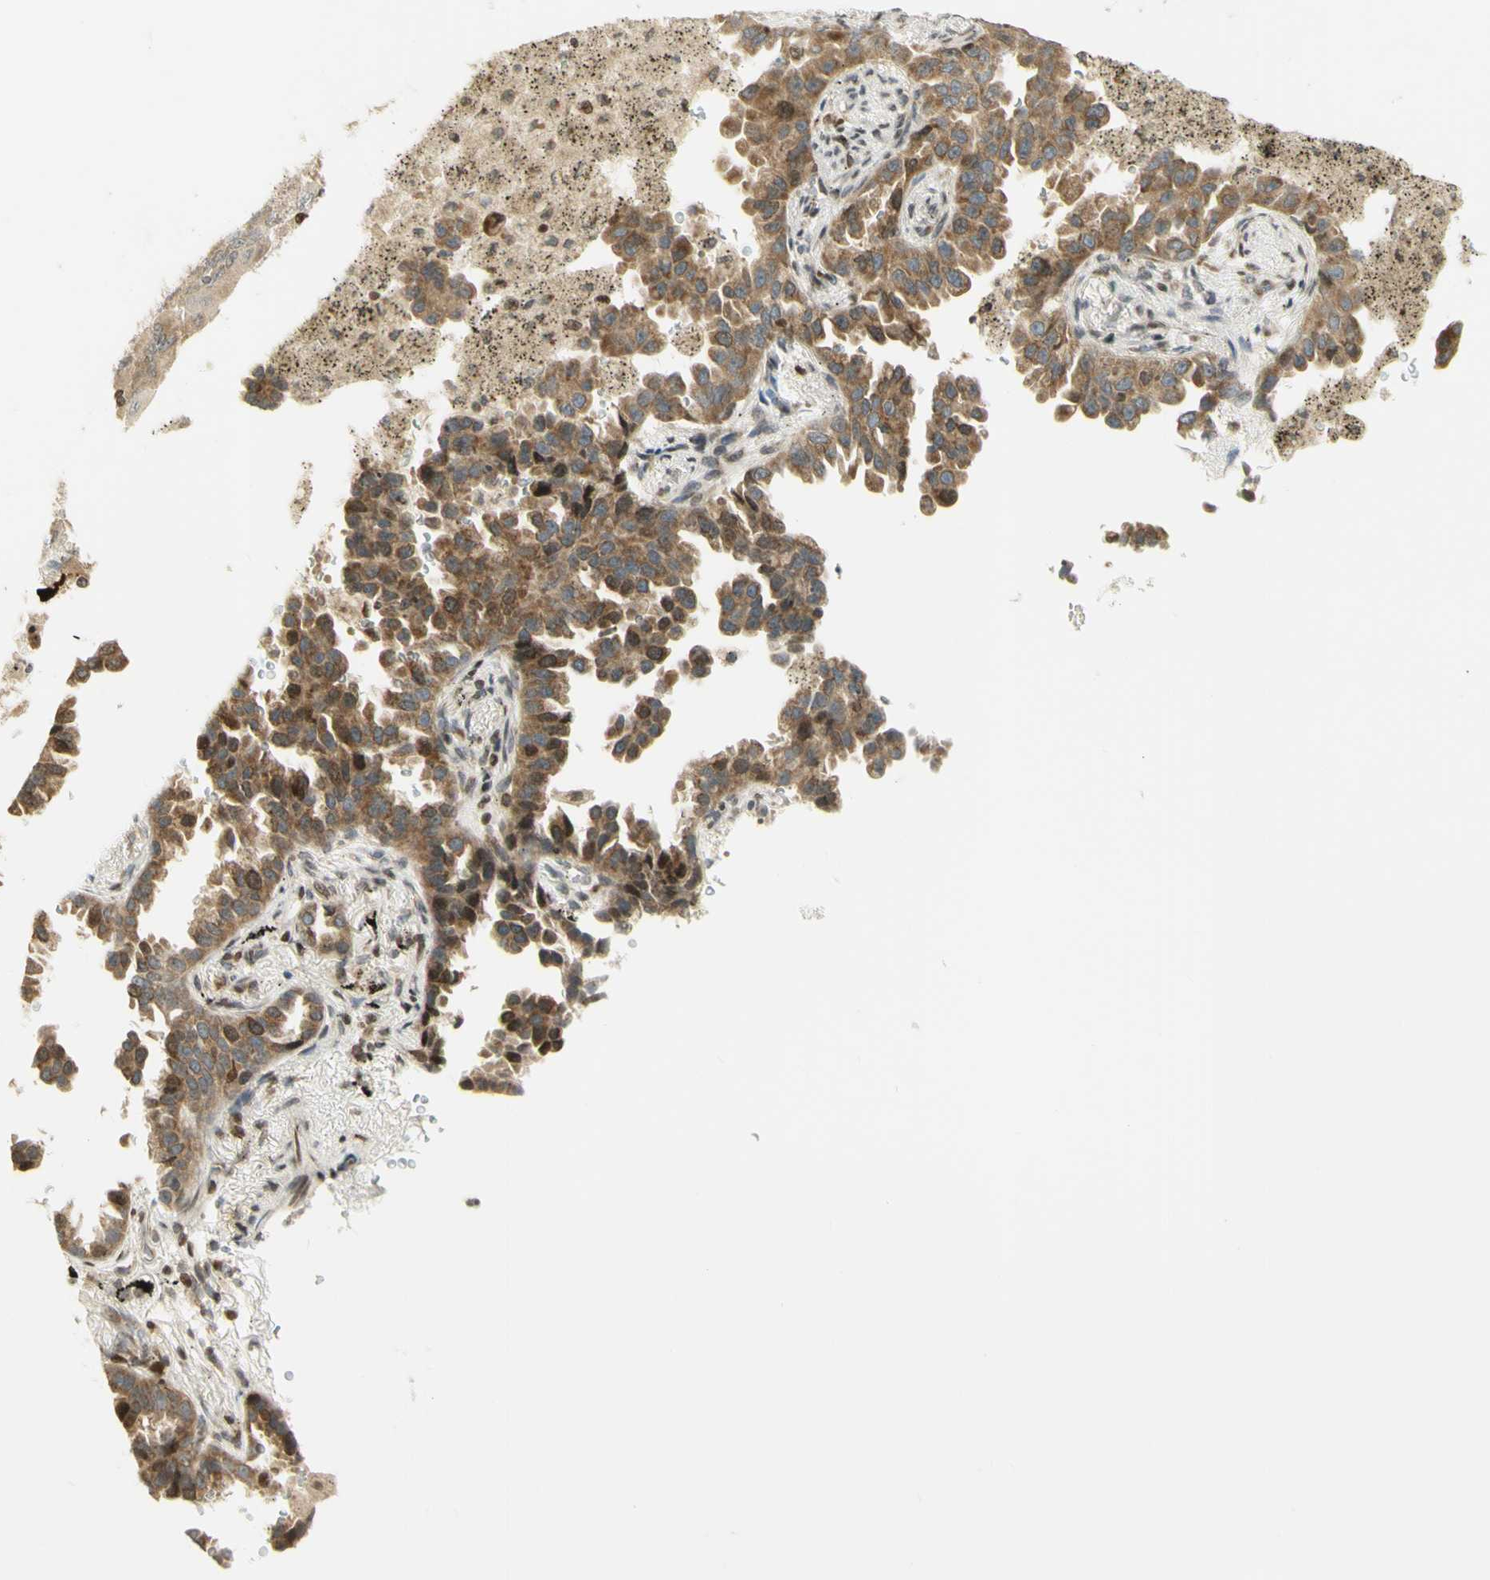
{"staining": {"intensity": "moderate", "quantity": ">75%", "location": "cytoplasmic/membranous,nuclear"}, "tissue": "lung cancer", "cell_type": "Tumor cells", "image_type": "cancer", "snomed": [{"axis": "morphology", "description": "Normal tissue, NOS"}, {"axis": "morphology", "description": "Adenocarcinoma, NOS"}, {"axis": "topography", "description": "Lung"}], "caption": "A high-resolution image shows immunohistochemistry (IHC) staining of lung cancer (adenocarcinoma), which displays moderate cytoplasmic/membranous and nuclear expression in approximately >75% of tumor cells.", "gene": "KIF11", "patient": {"sex": "male", "age": 59}}